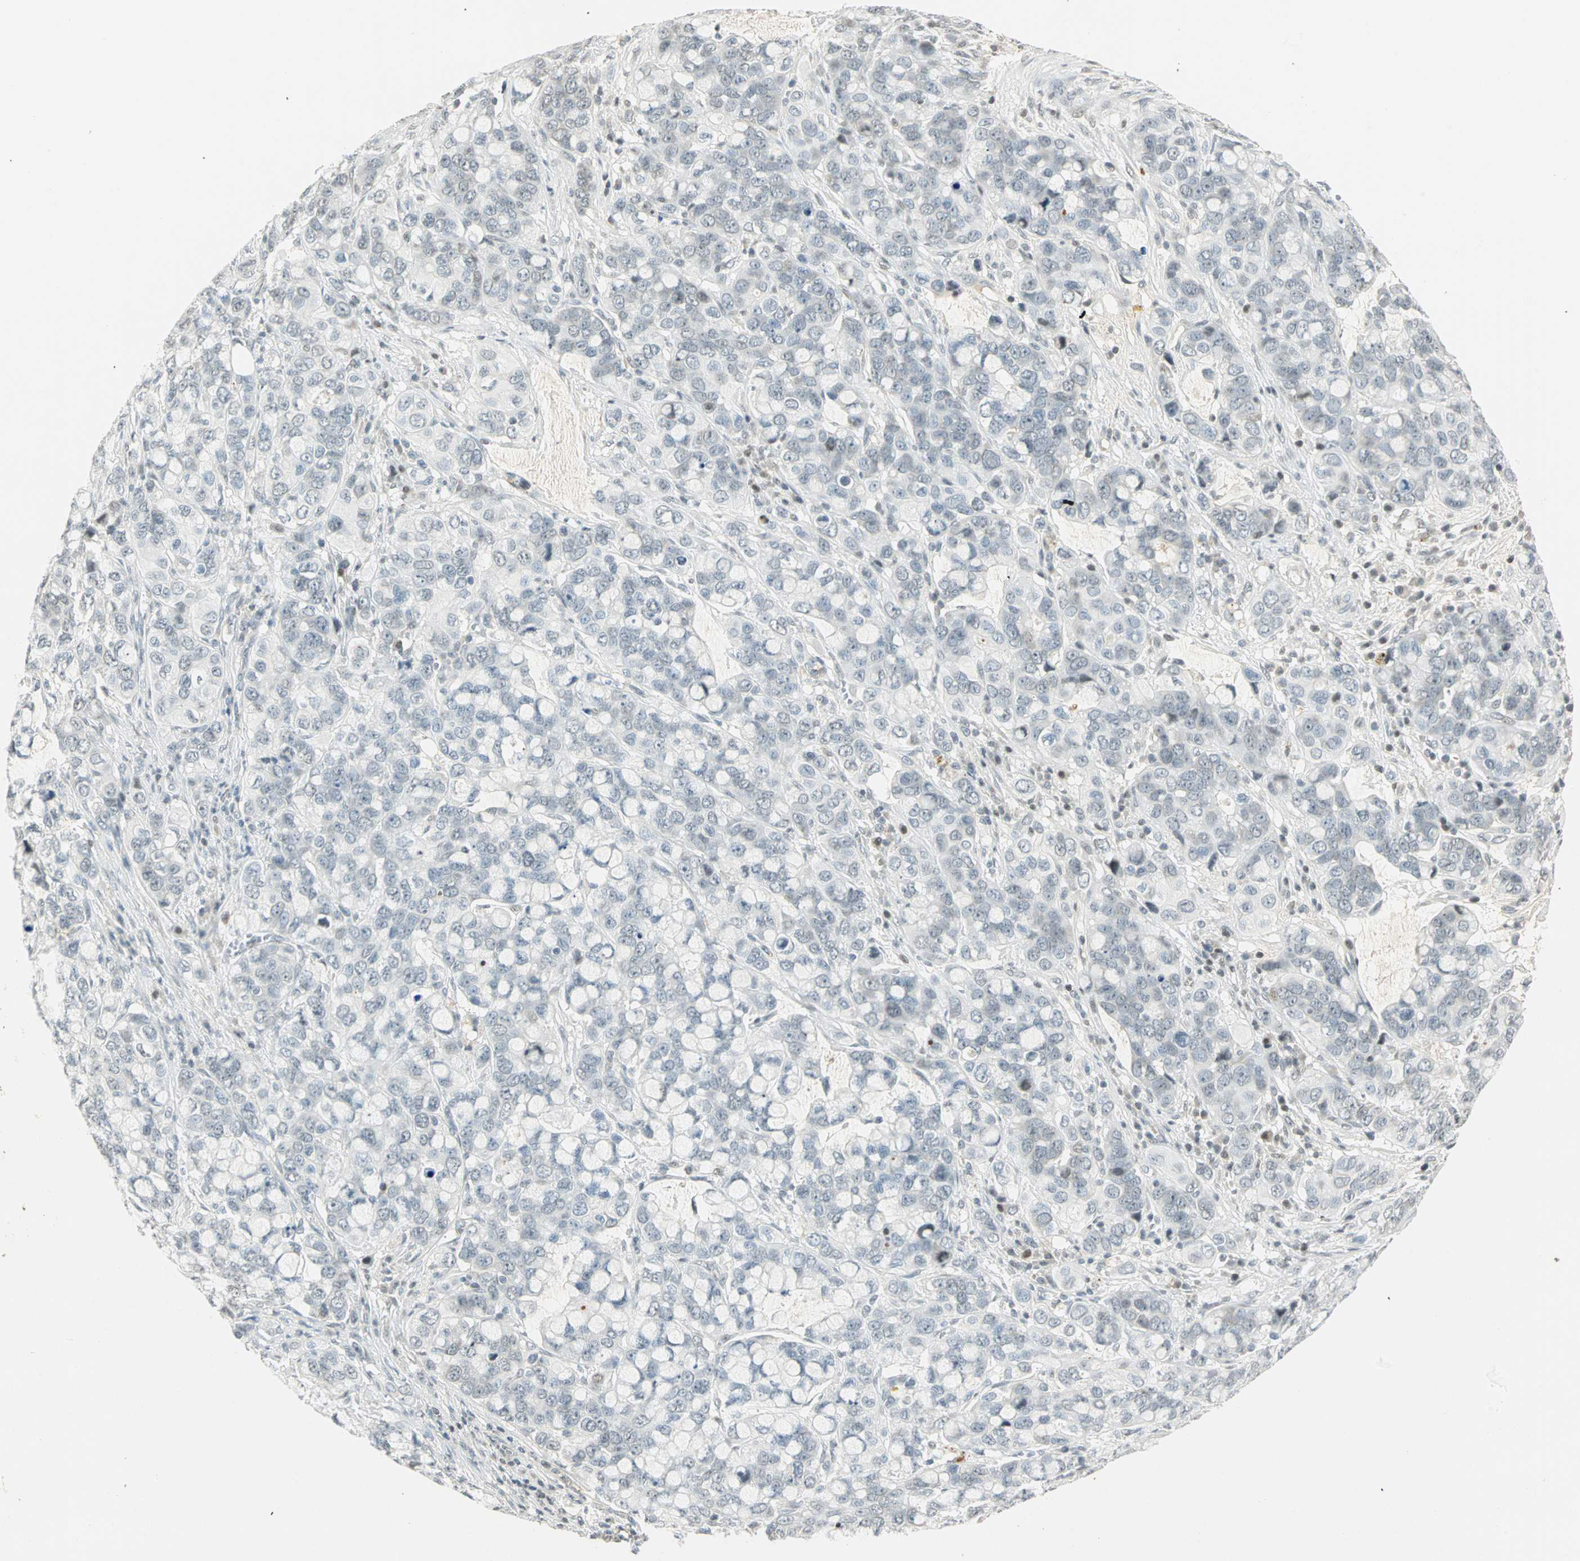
{"staining": {"intensity": "weak", "quantity": "<25%", "location": "nuclear"}, "tissue": "stomach cancer", "cell_type": "Tumor cells", "image_type": "cancer", "snomed": [{"axis": "morphology", "description": "Adenocarcinoma, NOS"}, {"axis": "topography", "description": "Stomach, lower"}], "caption": "Micrograph shows no significant protein expression in tumor cells of stomach adenocarcinoma.", "gene": "SMAD3", "patient": {"sex": "male", "age": 84}}